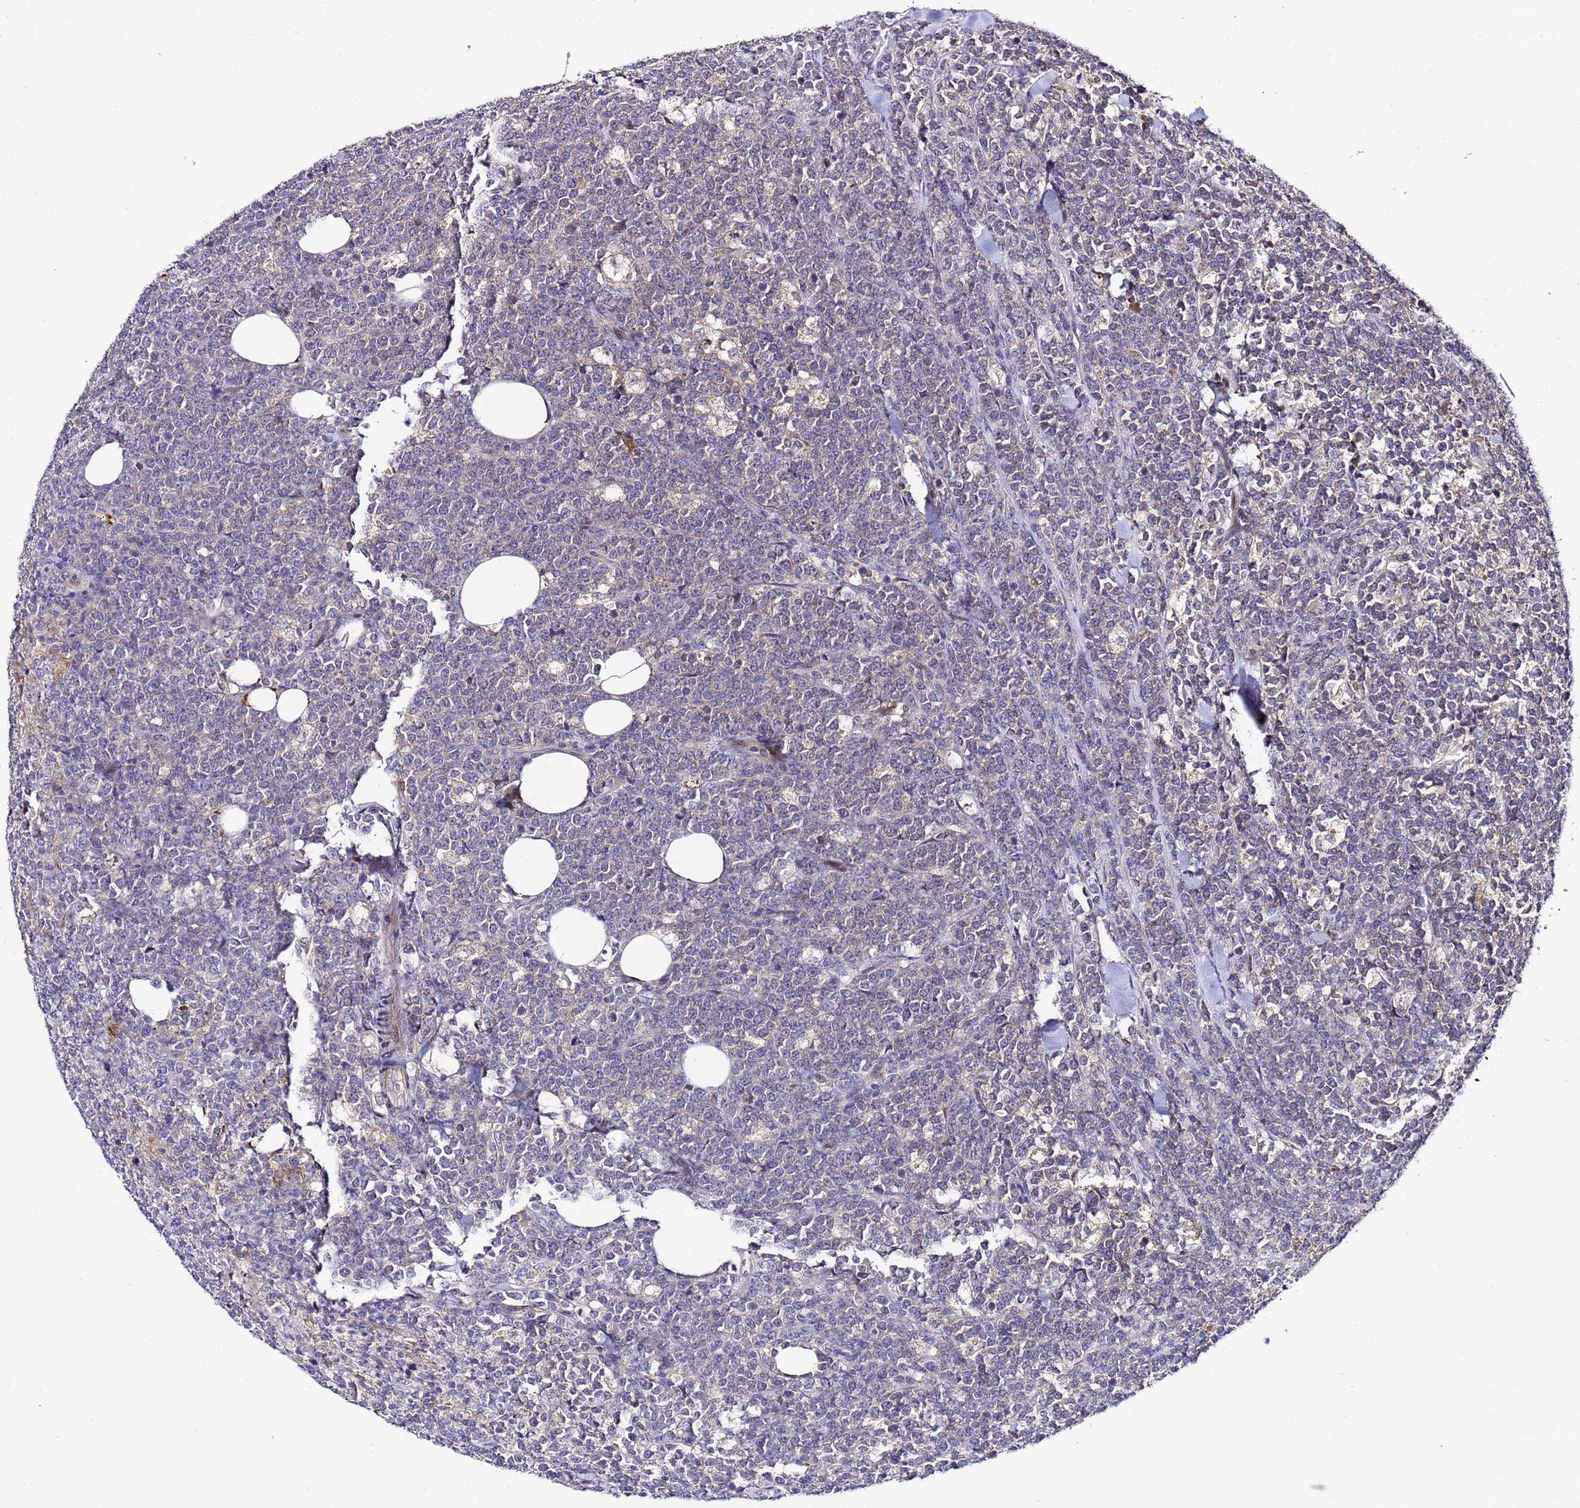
{"staining": {"intensity": "negative", "quantity": "none", "location": "none"}, "tissue": "lymphoma", "cell_type": "Tumor cells", "image_type": "cancer", "snomed": [{"axis": "morphology", "description": "Malignant lymphoma, non-Hodgkin's type, High grade"}, {"axis": "topography", "description": "Small intestine"}], "caption": "The micrograph reveals no significant positivity in tumor cells of lymphoma. (DAB immunohistochemistry (IHC), high magnification).", "gene": "PLXDC2", "patient": {"sex": "male", "age": 8}}